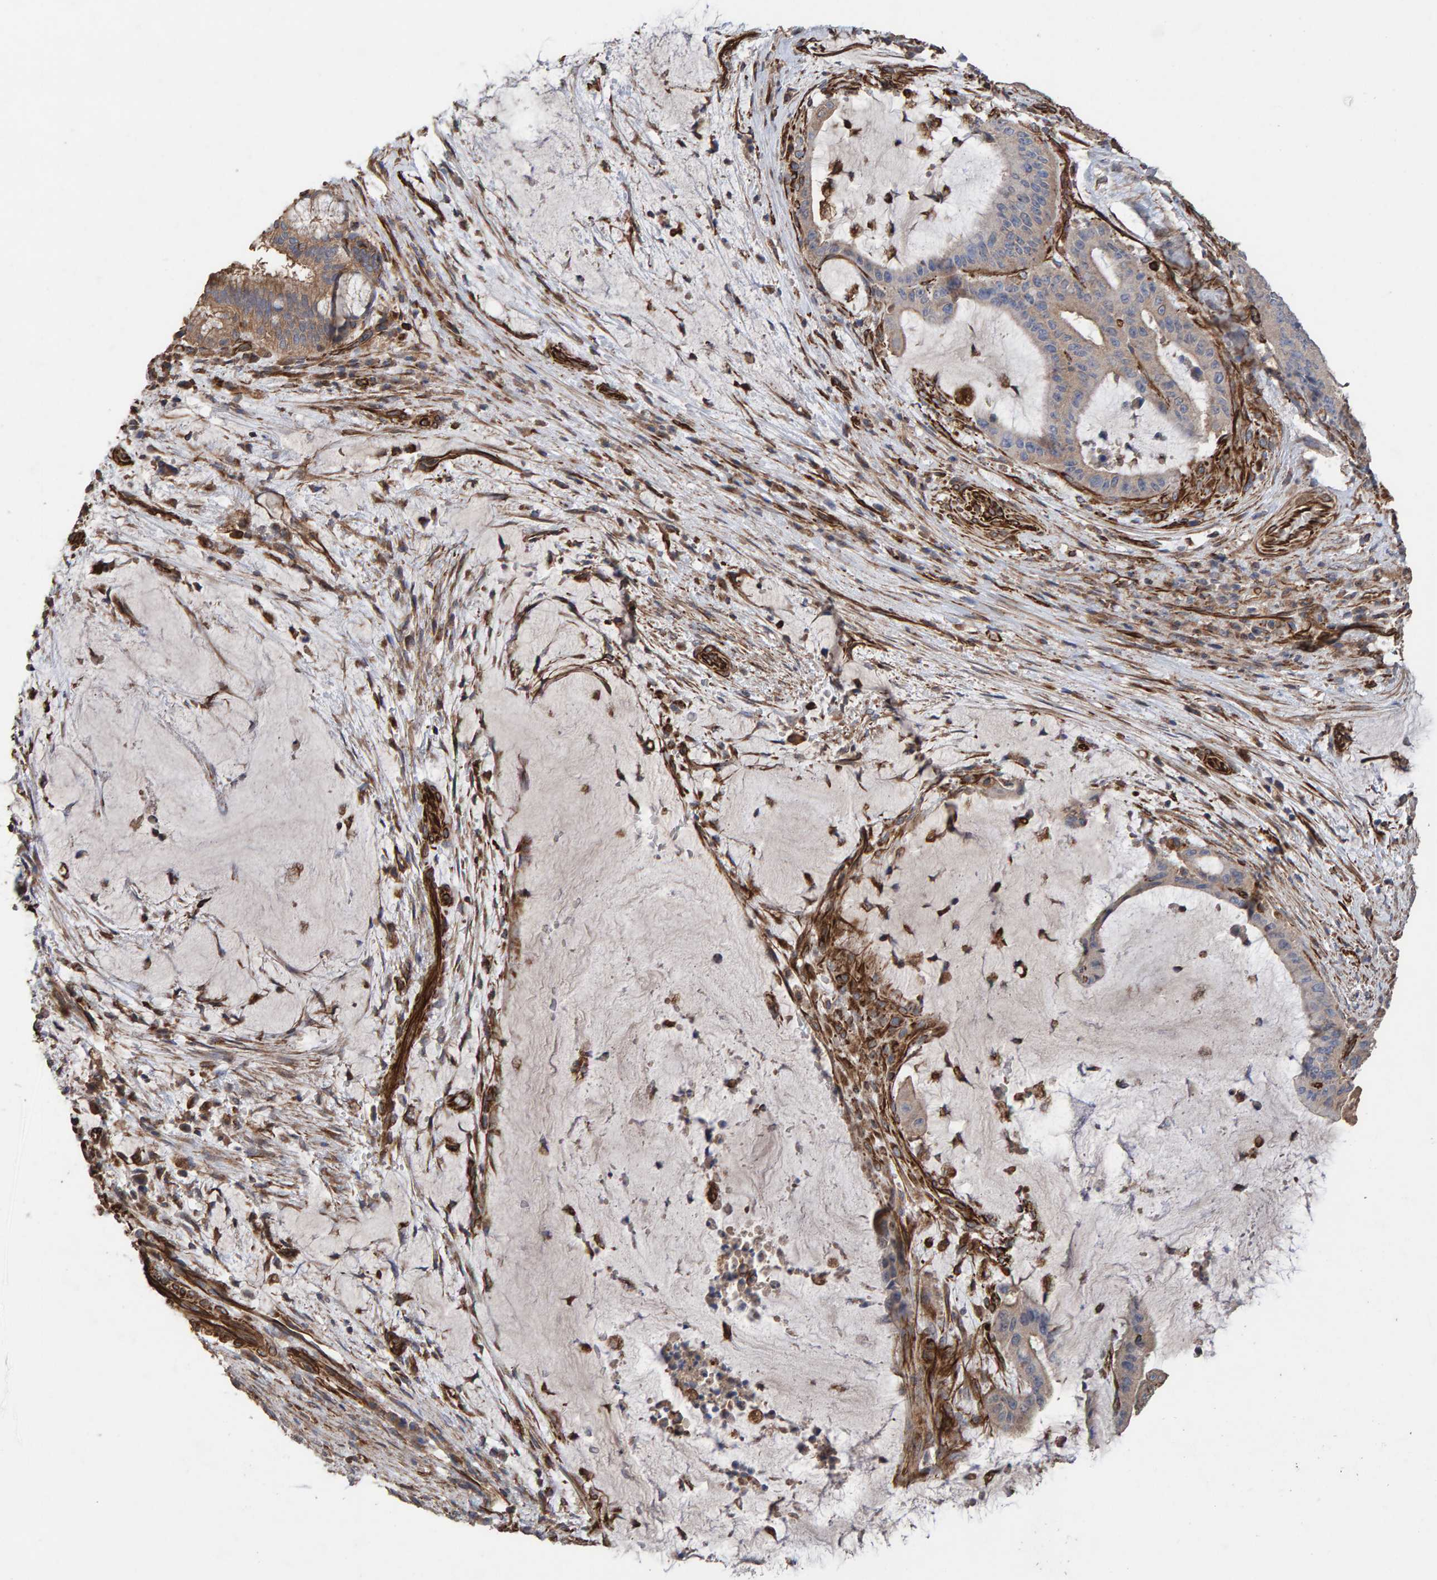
{"staining": {"intensity": "moderate", "quantity": ">75%", "location": "cytoplasmic/membranous"}, "tissue": "liver cancer", "cell_type": "Tumor cells", "image_type": "cancer", "snomed": [{"axis": "morphology", "description": "Normal tissue, NOS"}, {"axis": "morphology", "description": "Cholangiocarcinoma"}, {"axis": "topography", "description": "Liver"}, {"axis": "topography", "description": "Peripheral nerve tissue"}], "caption": "Immunohistochemistry (IHC) micrograph of neoplastic tissue: human liver cholangiocarcinoma stained using IHC reveals medium levels of moderate protein expression localized specifically in the cytoplasmic/membranous of tumor cells, appearing as a cytoplasmic/membranous brown color.", "gene": "ZNF347", "patient": {"sex": "female", "age": 73}}